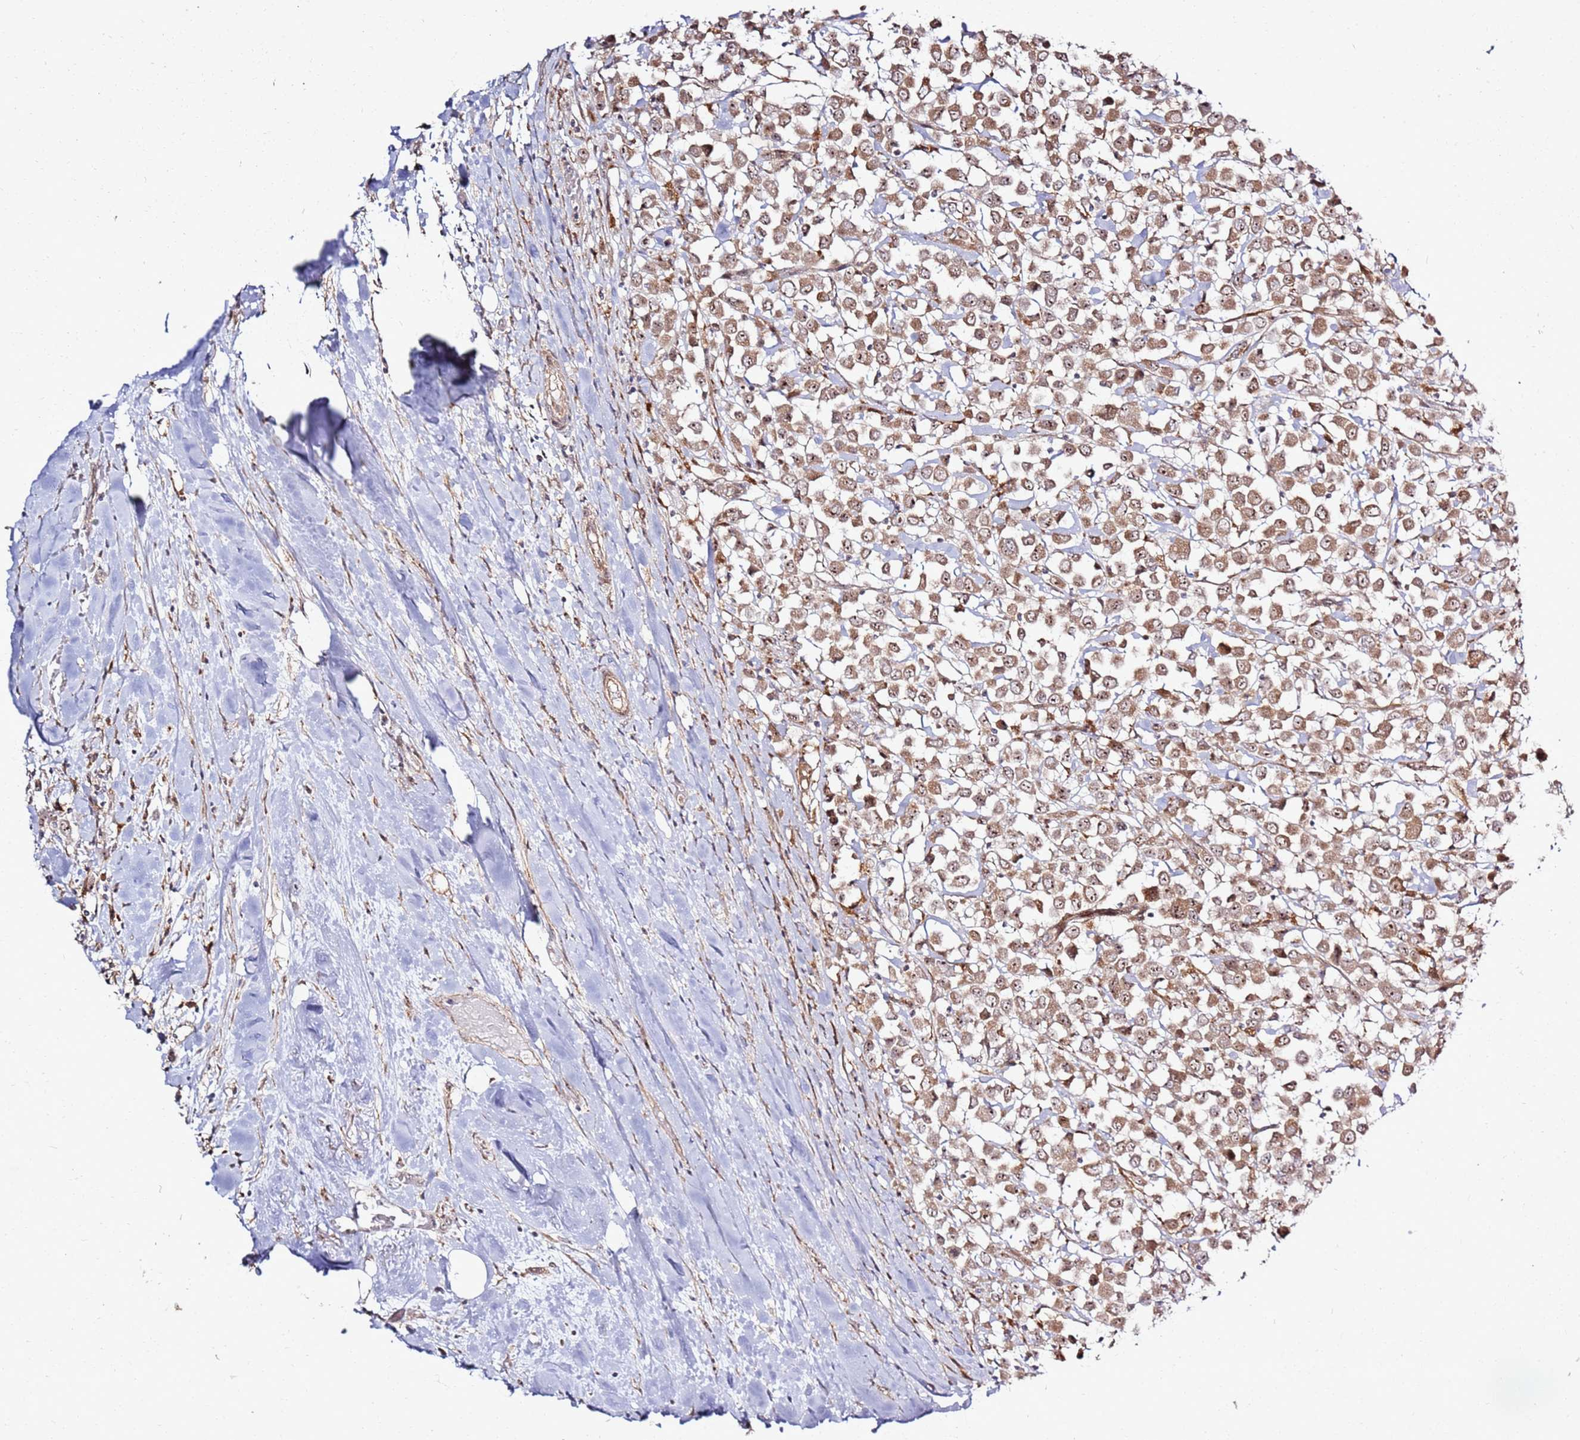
{"staining": {"intensity": "moderate", "quantity": ">75%", "location": "cytoplasmic/membranous,nuclear"}, "tissue": "breast cancer", "cell_type": "Tumor cells", "image_type": "cancer", "snomed": [{"axis": "morphology", "description": "Duct carcinoma"}, {"axis": "topography", "description": "Breast"}], "caption": "A histopathology image of human breast intraductal carcinoma stained for a protein exhibits moderate cytoplasmic/membranous and nuclear brown staining in tumor cells.", "gene": "CNPY1", "patient": {"sex": "female", "age": 61}}